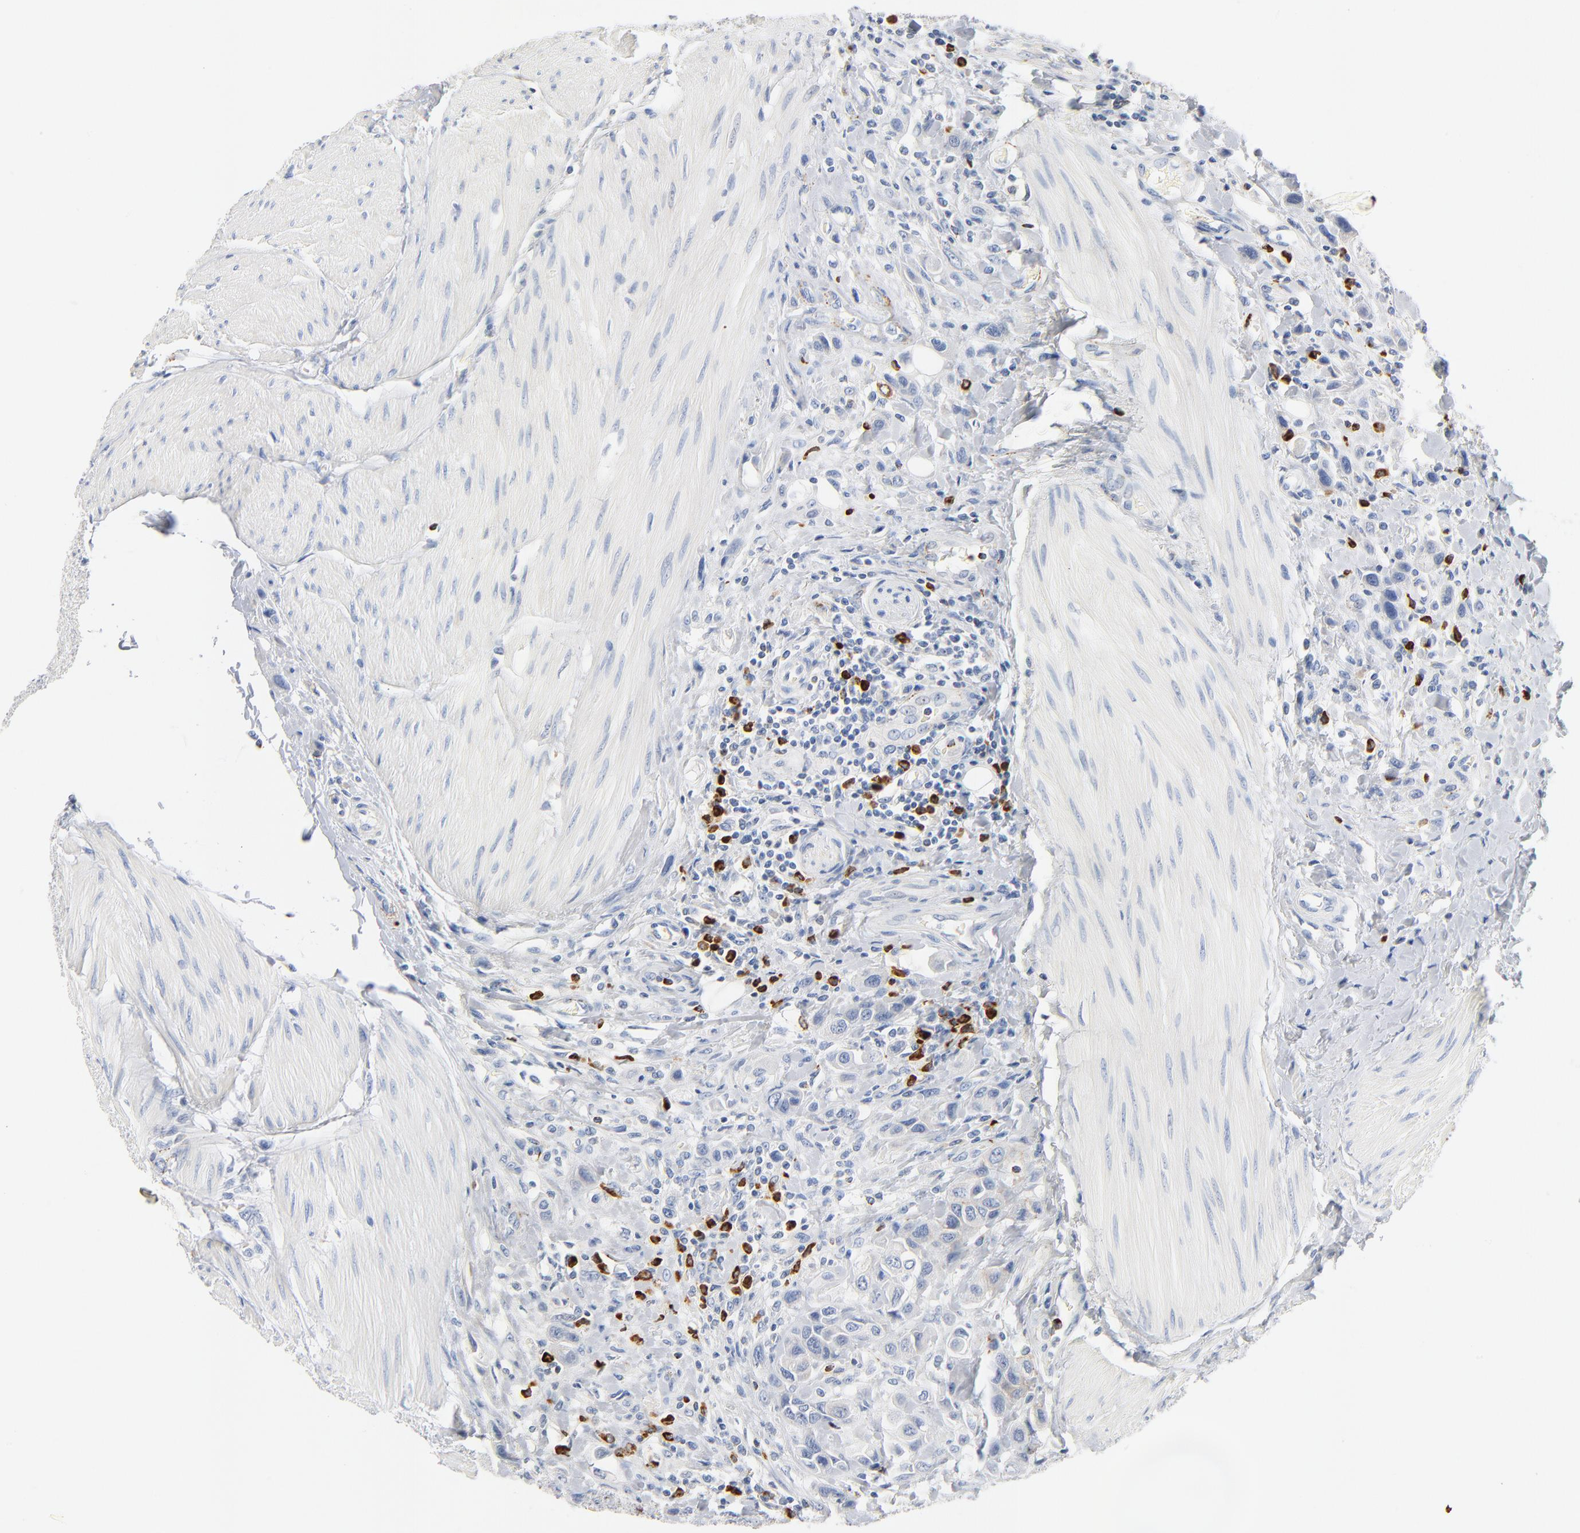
{"staining": {"intensity": "negative", "quantity": "none", "location": "none"}, "tissue": "urothelial cancer", "cell_type": "Tumor cells", "image_type": "cancer", "snomed": [{"axis": "morphology", "description": "Urothelial carcinoma, High grade"}, {"axis": "topography", "description": "Urinary bladder"}], "caption": "IHC image of neoplastic tissue: human urothelial cancer stained with DAB (3,3'-diaminobenzidine) exhibits no significant protein positivity in tumor cells.", "gene": "GZMB", "patient": {"sex": "male", "age": 50}}